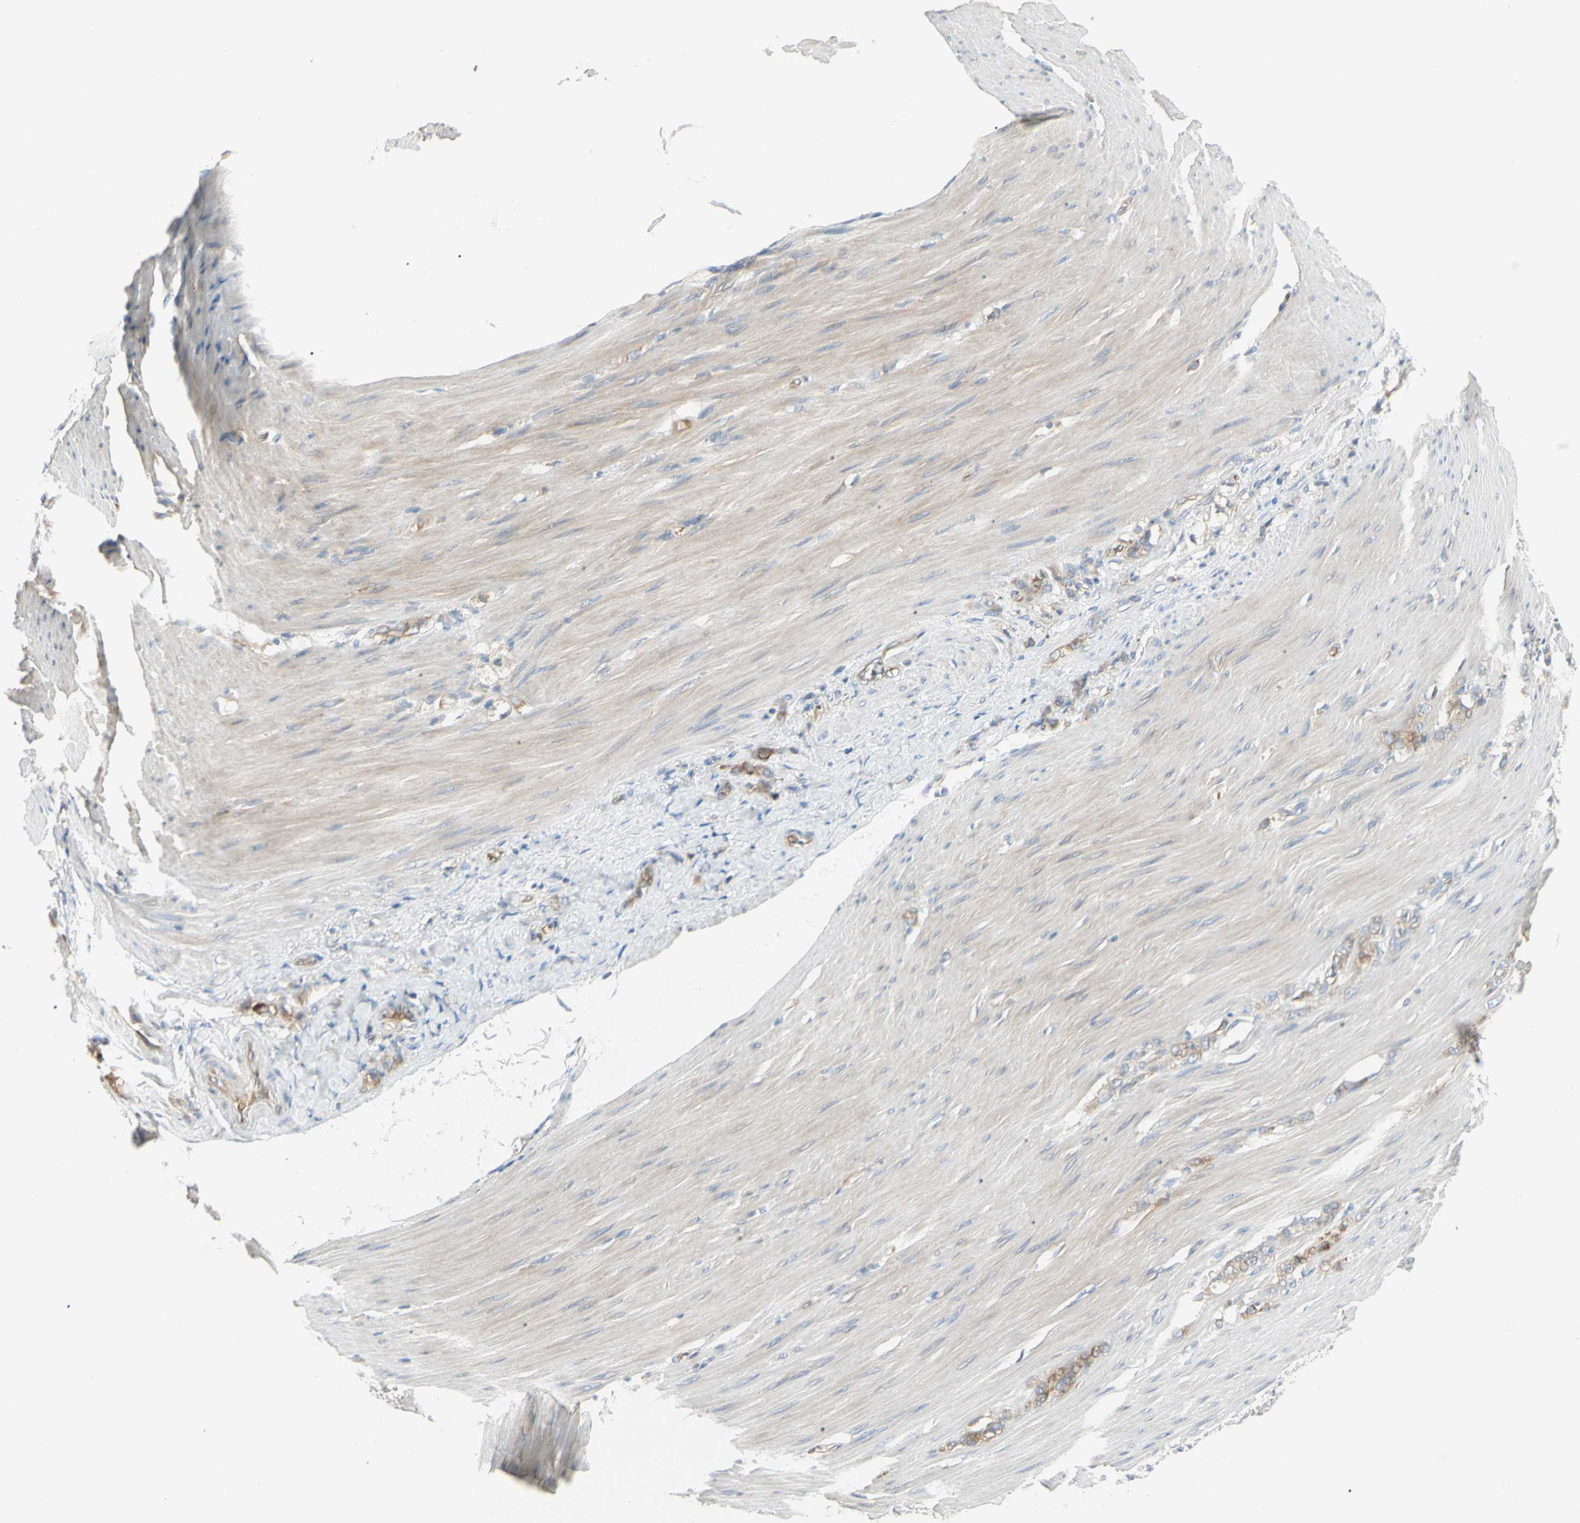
{"staining": {"intensity": "moderate", "quantity": ">75%", "location": "cytoplasmic/membranous"}, "tissue": "stomach cancer", "cell_type": "Tumor cells", "image_type": "cancer", "snomed": [{"axis": "morphology", "description": "Adenocarcinoma, NOS"}, {"axis": "topography", "description": "Stomach"}], "caption": "Stomach adenocarcinoma stained with immunohistochemistry (IHC) demonstrates moderate cytoplasmic/membranous expression in approximately >75% of tumor cells.", "gene": "NFKB2", "patient": {"sex": "male", "age": 82}}